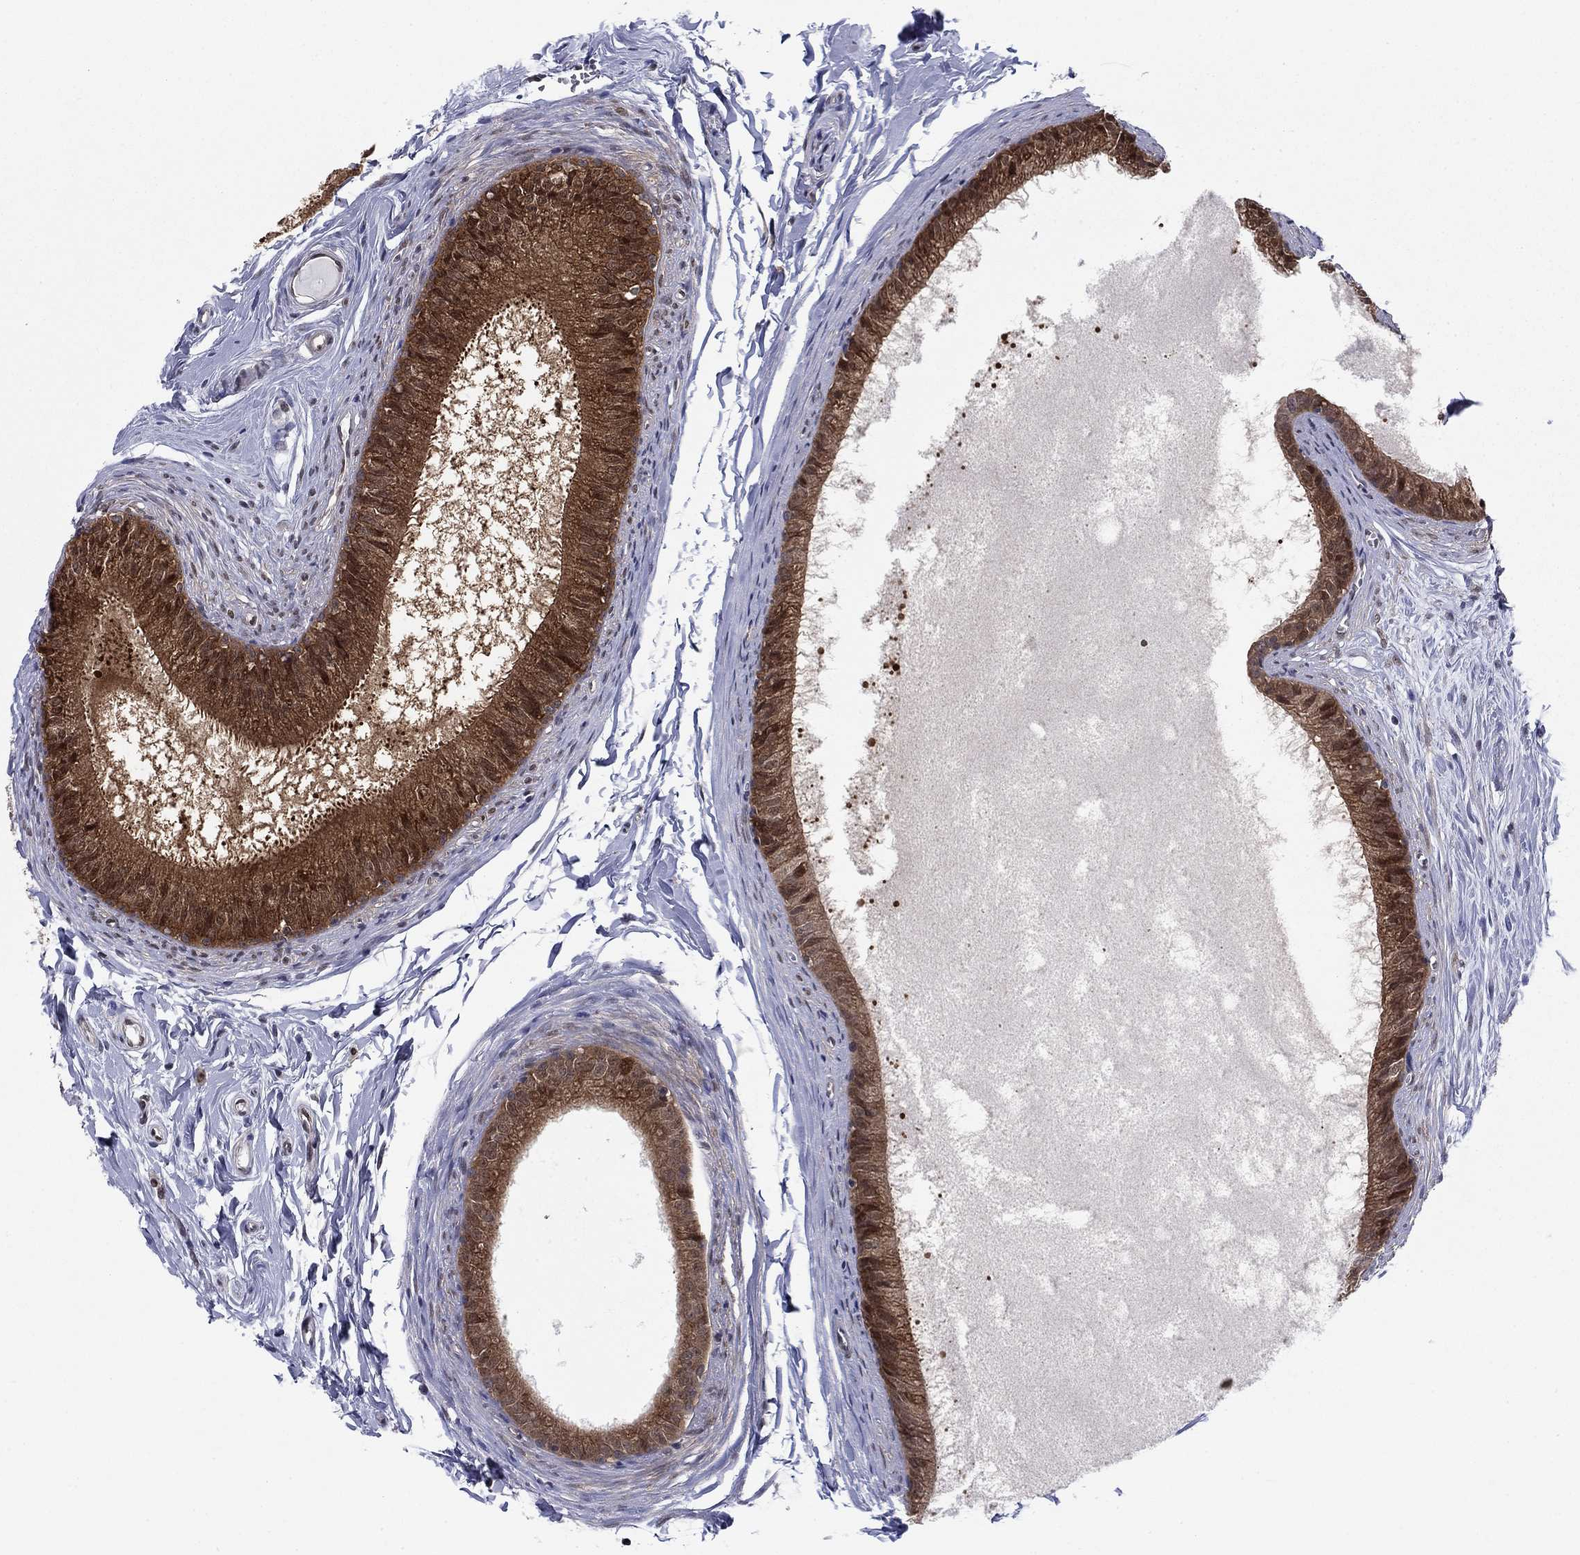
{"staining": {"intensity": "strong", "quantity": ">75%", "location": "cytoplasmic/membranous"}, "tissue": "epididymis", "cell_type": "Glandular cells", "image_type": "normal", "snomed": [{"axis": "morphology", "description": "Normal tissue, NOS"}, {"axis": "topography", "description": "Epididymis"}], "caption": "DAB (3,3'-diaminobenzidine) immunohistochemical staining of unremarkable human epididymis displays strong cytoplasmic/membranous protein staining in about >75% of glandular cells. (Stains: DAB (3,3'-diaminobenzidine) in brown, nuclei in blue, Microscopy: brightfield microscopy at high magnification).", "gene": "FKBP4", "patient": {"sex": "male", "age": 51}}